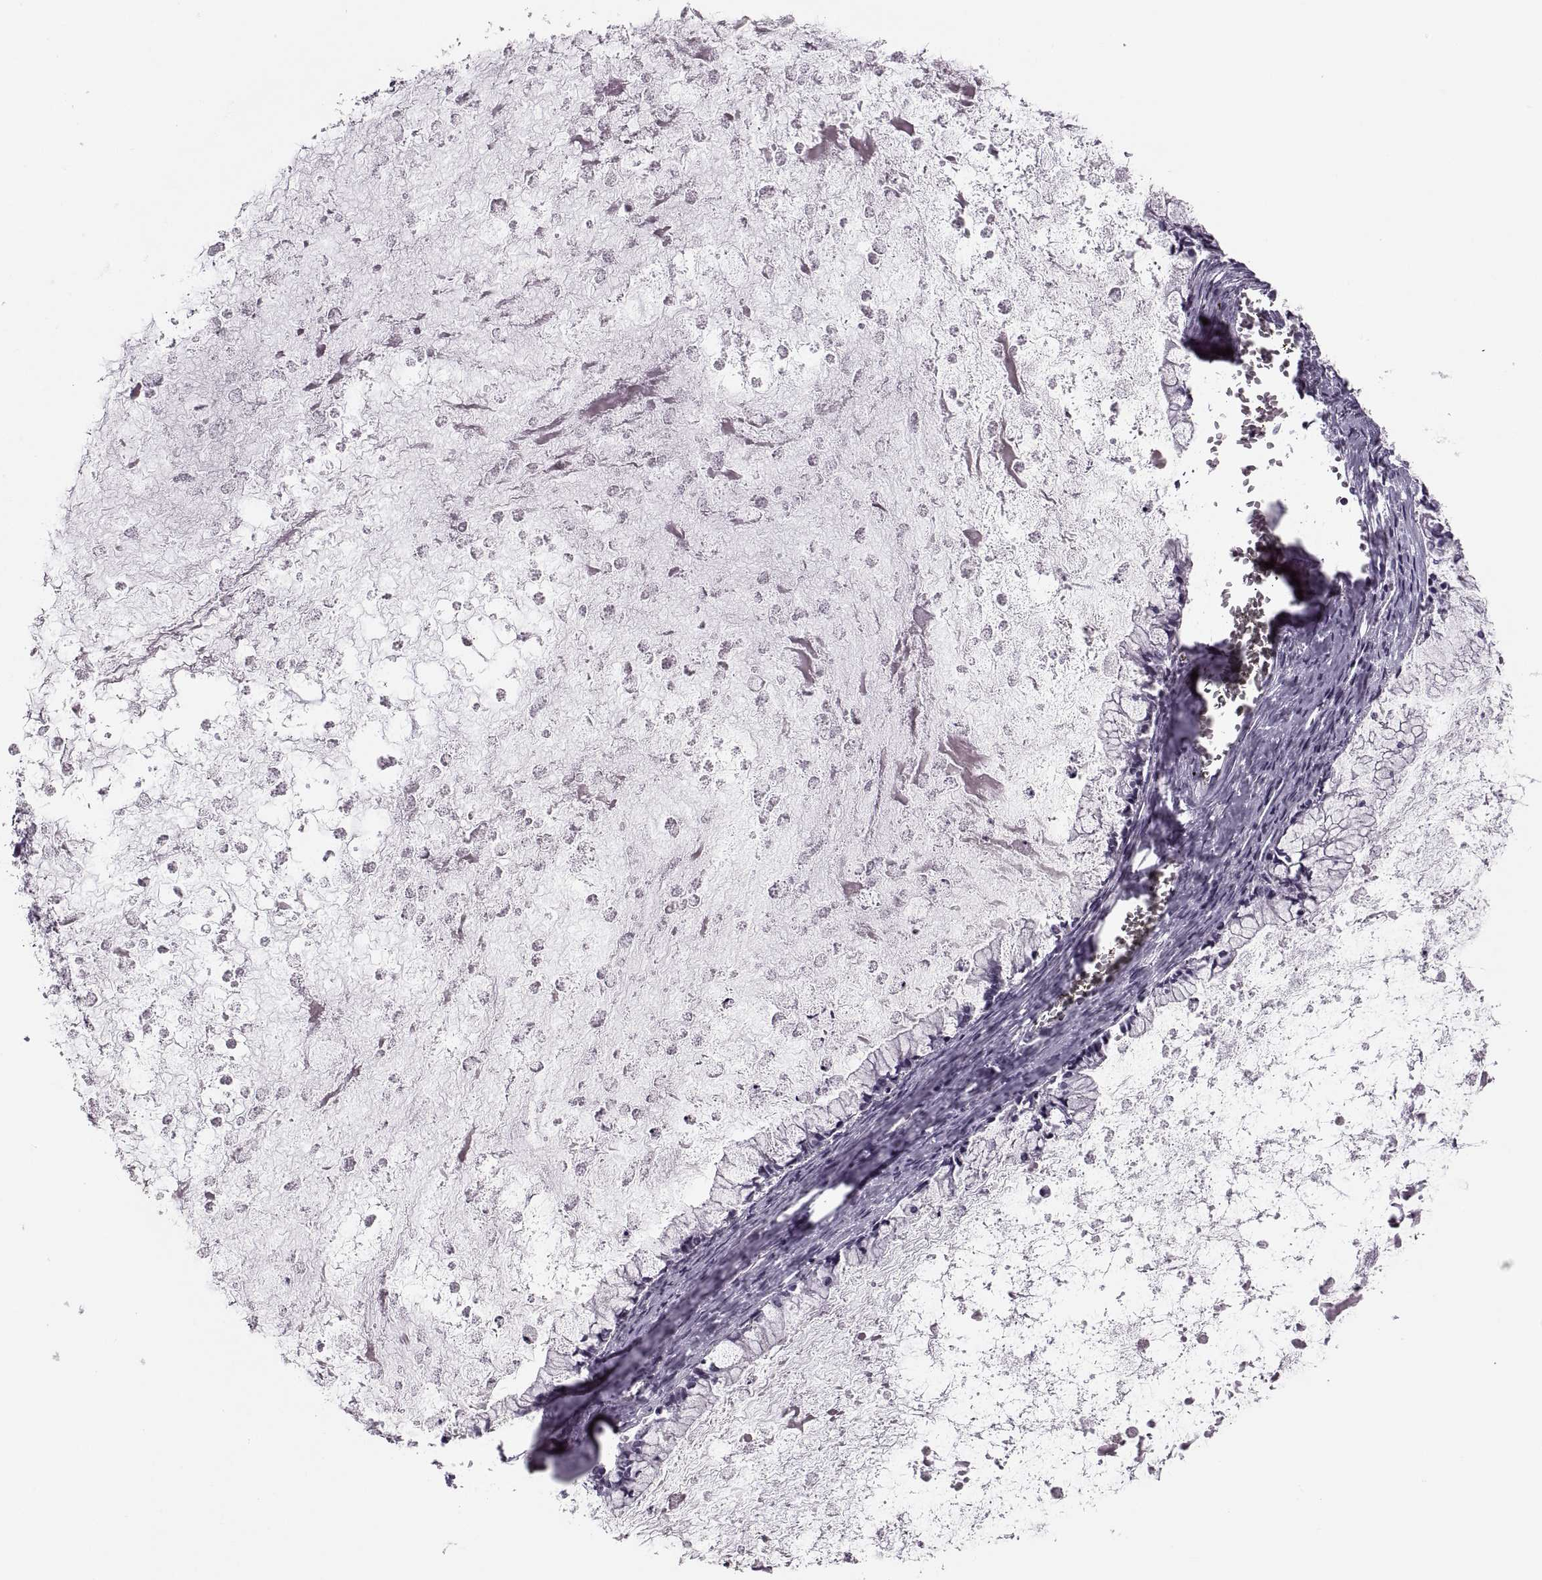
{"staining": {"intensity": "negative", "quantity": "none", "location": "none"}, "tissue": "ovarian cancer", "cell_type": "Tumor cells", "image_type": "cancer", "snomed": [{"axis": "morphology", "description": "Cystadenocarcinoma, mucinous, NOS"}, {"axis": "topography", "description": "Ovary"}], "caption": "High magnification brightfield microscopy of ovarian mucinous cystadenocarcinoma stained with DAB (brown) and counterstained with hematoxylin (blue): tumor cells show no significant expression.", "gene": "PAGE5", "patient": {"sex": "female", "age": 67}}